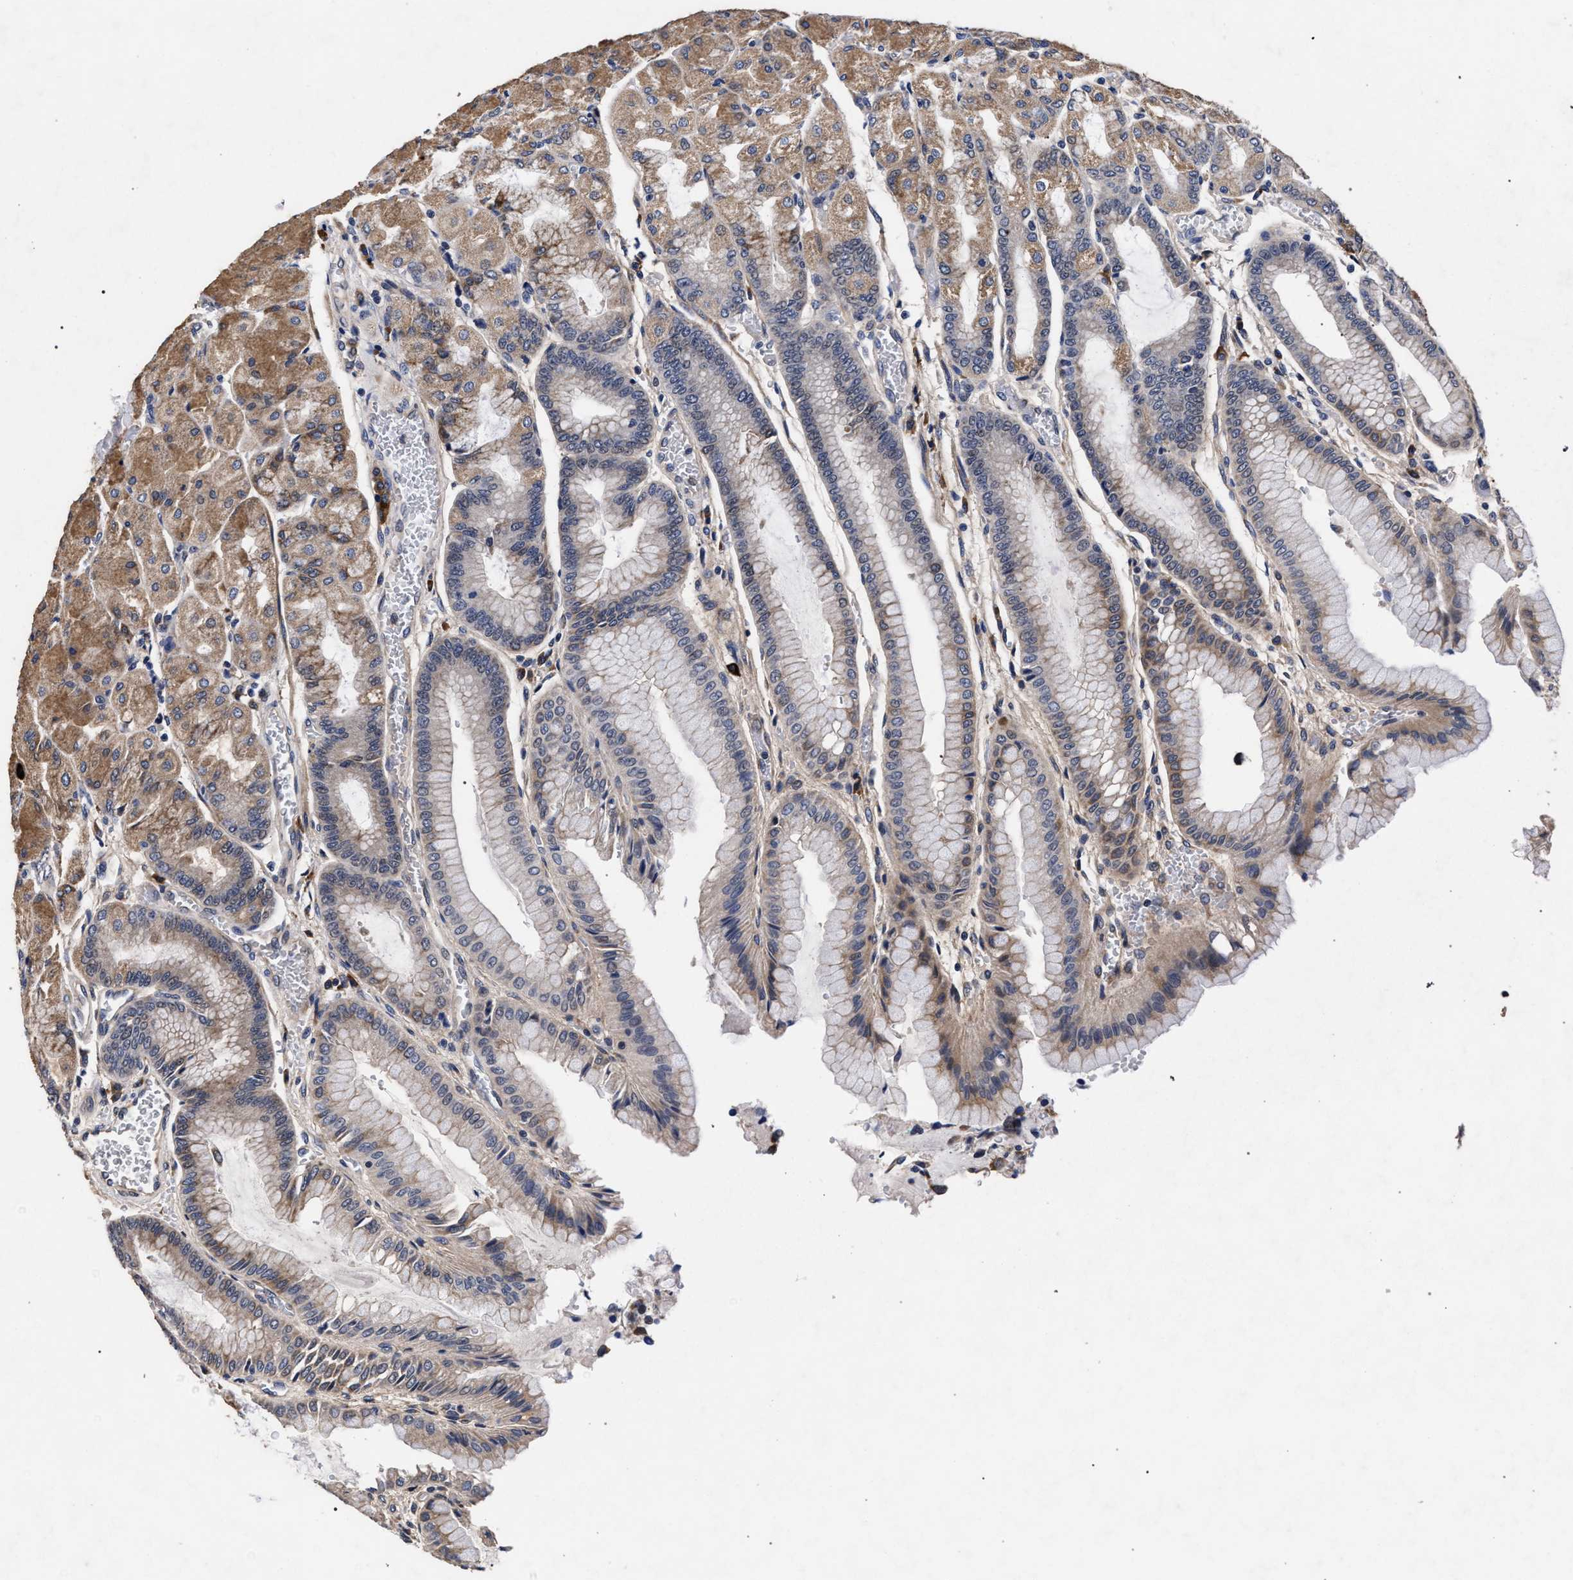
{"staining": {"intensity": "moderate", "quantity": ">75%", "location": "cytoplasmic/membranous"}, "tissue": "stomach", "cell_type": "Glandular cells", "image_type": "normal", "snomed": [{"axis": "morphology", "description": "Normal tissue, NOS"}, {"axis": "morphology", "description": "Carcinoid, malignant, NOS"}, {"axis": "topography", "description": "Stomach, upper"}], "caption": "Immunohistochemistry of unremarkable stomach reveals medium levels of moderate cytoplasmic/membranous staining in about >75% of glandular cells. The protein of interest is stained brown, and the nuclei are stained in blue (DAB IHC with brightfield microscopy, high magnification).", "gene": "CFAP95", "patient": {"sex": "male", "age": 39}}